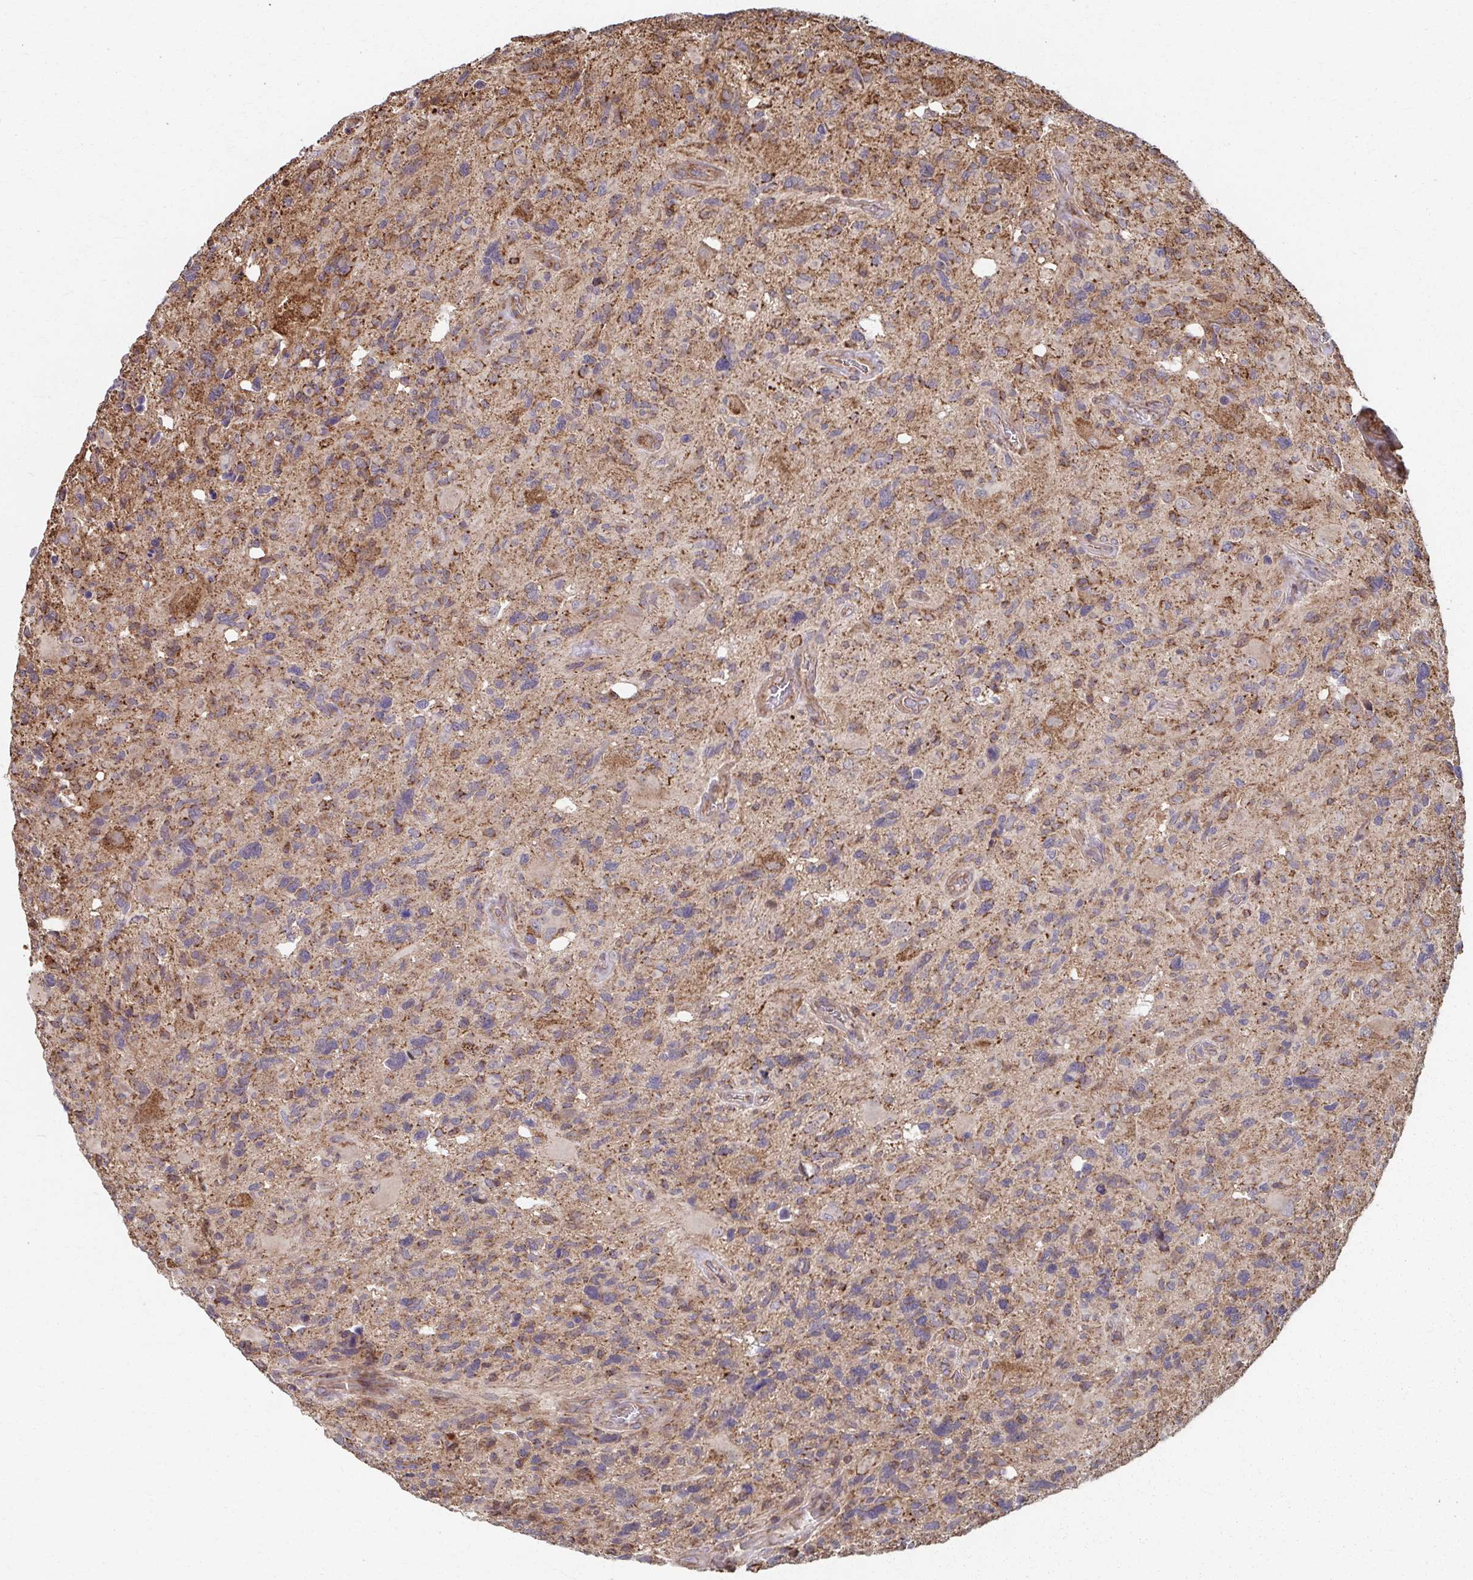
{"staining": {"intensity": "negative", "quantity": "none", "location": "none"}, "tissue": "glioma", "cell_type": "Tumor cells", "image_type": "cancer", "snomed": [{"axis": "morphology", "description": "Glioma, malignant, High grade"}, {"axis": "topography", "description": "Brain"}], "caption": "The photomicrograph exhibits no significant expression in tumor cells of glioma.", "gene": "KLHL34", "patient": {"sex": "male", "age": 49}}